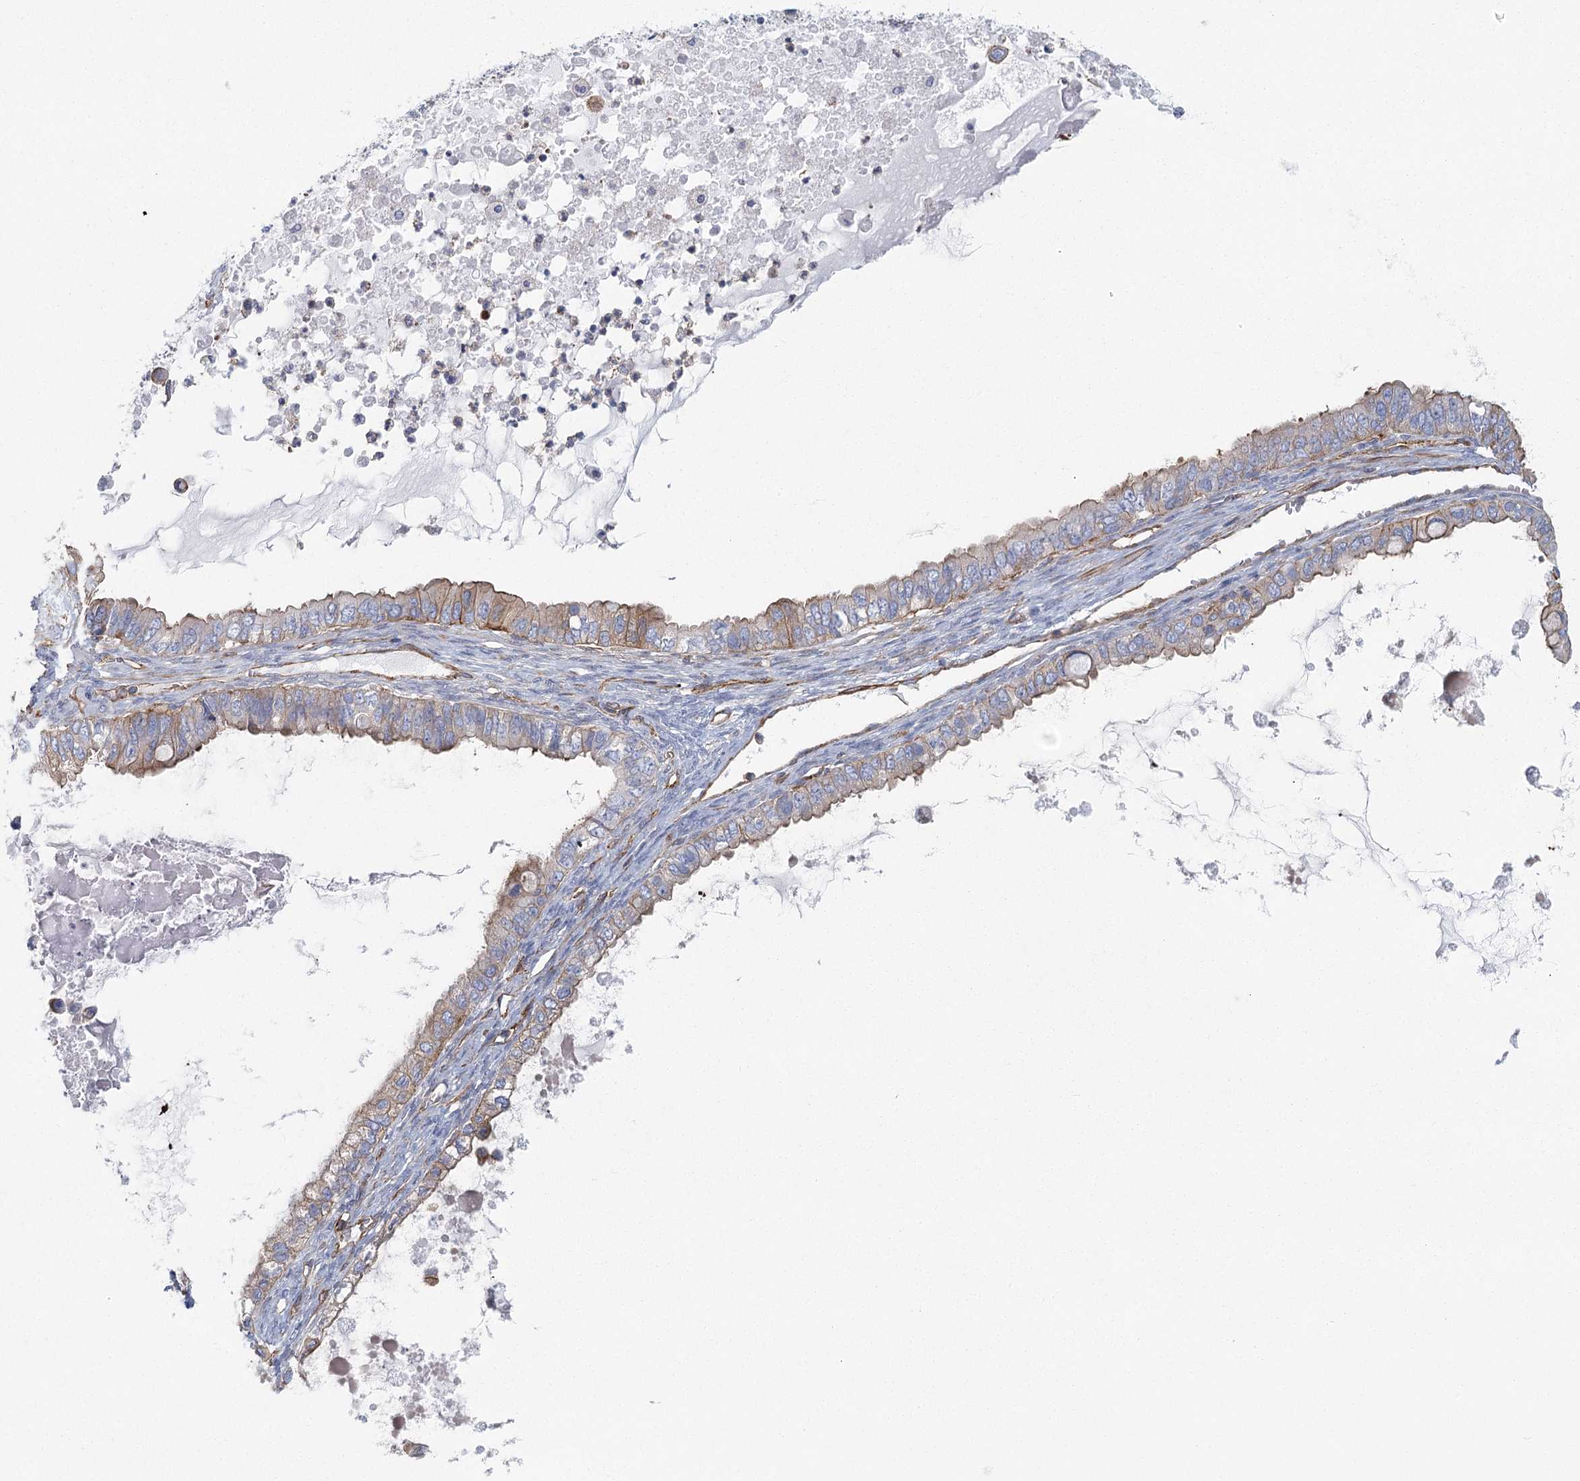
{"staining": {"intensity": "moderate", "quantity": ">75%", "location": "cytoplasmic/membranous"}, "tissue": "ovarian cancer", "cell_type": "Tumor cells", "image_type": "cancer", "snomed": [{"axis": "morphology", "description": "Cystadenocarcinoma, mucinous, NOS"}, {"axis": "topography", "description": "Ovary"}], "caption": "Protein expression analysis of human ovarian cancer (mucinous cystadenocarcinoma) reveals moderate cytoplasmic/membranous positivity in about >75% of tumor cells.", "gene": "IFT46", "patient": {"sex": "female", "age": 80}}